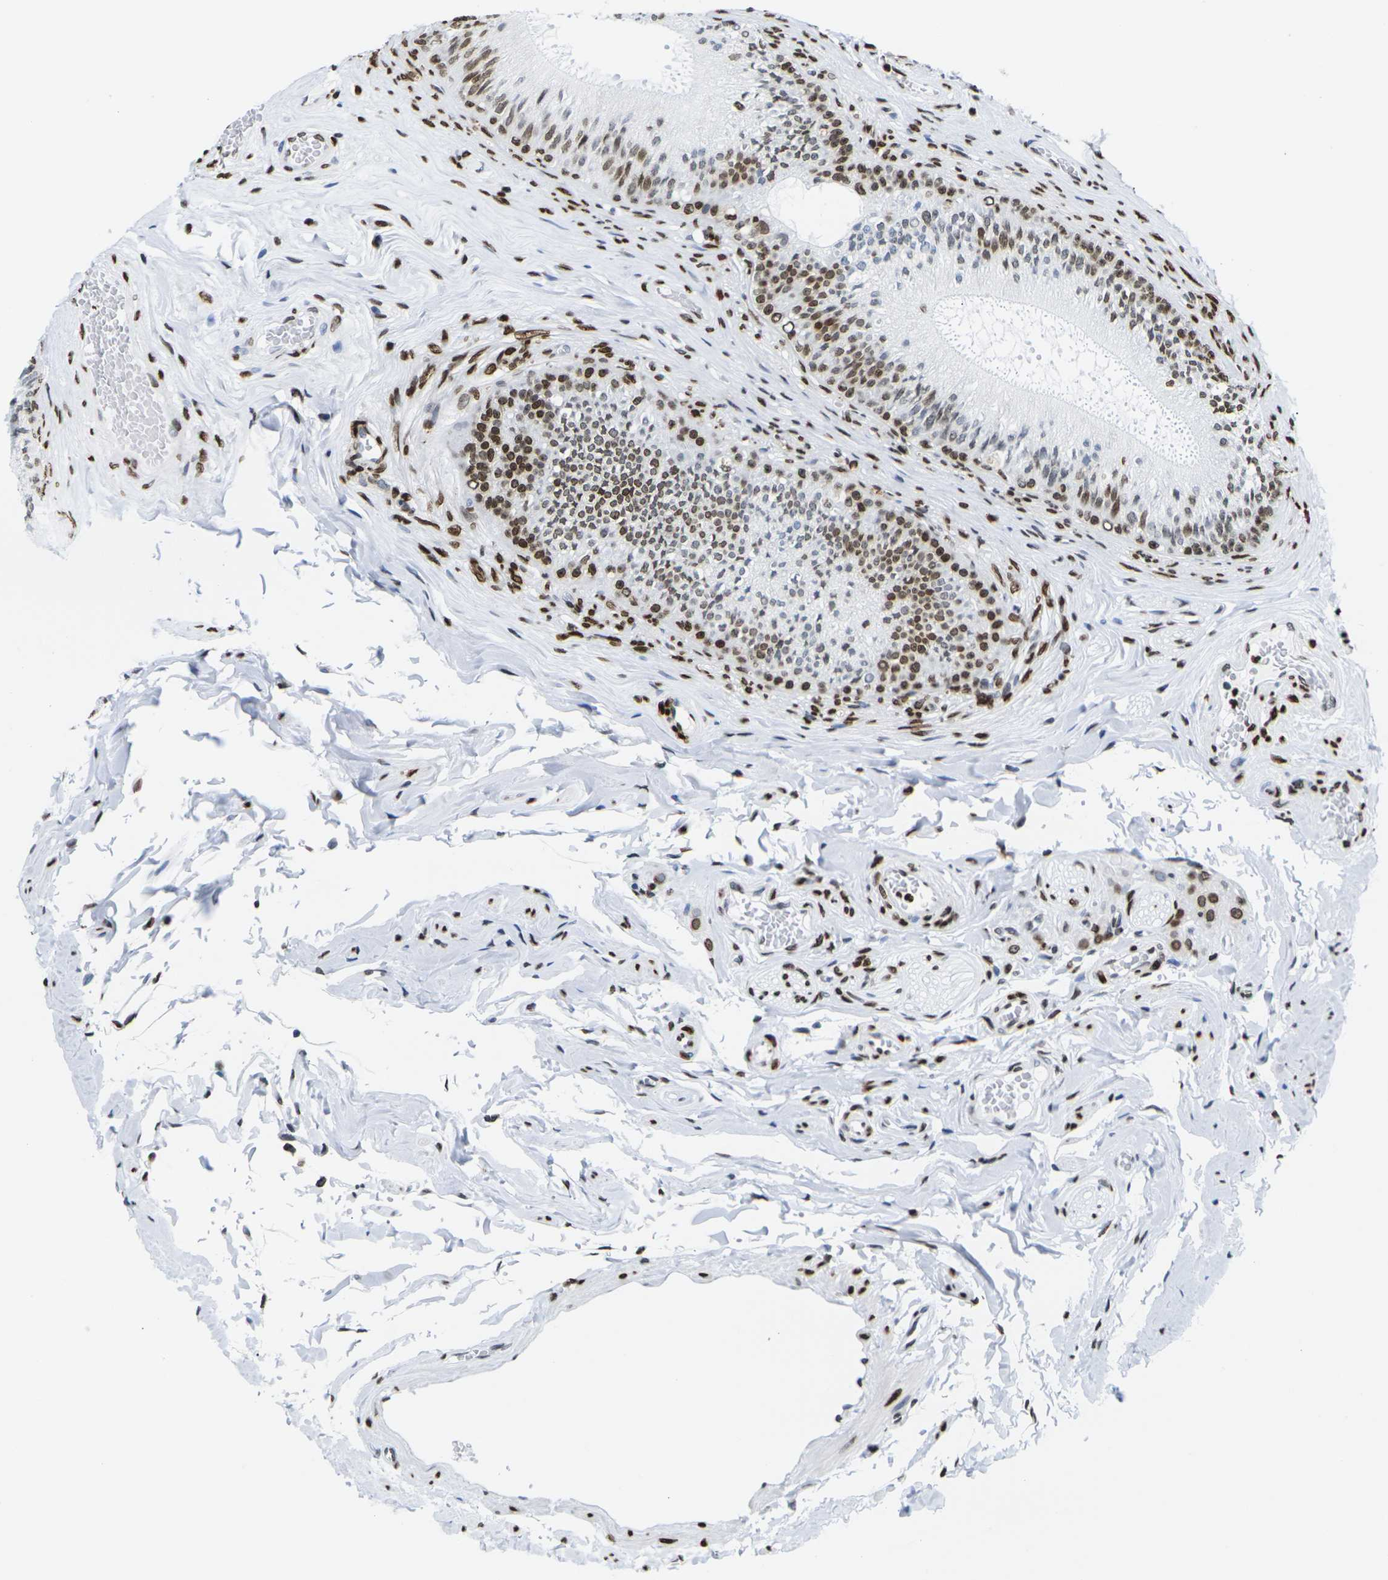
{"staining": {"intensity": "strong", "quantity": "25%-75%", "location": "nuclear"}, "tissue": "epididymis", "cell_type": "Glandular cells", "image_type": "normal", "snomed": [{"axis": "morphology", "description": "Normal tissue, NOS"}, {"axis": "topography", "description": "Testis"}, {"axis": "topography", "description": "Epididymis"}], "caption": "A high amount of strong nuclear staining is identified in approximately 25%-75% of glandular cells in benign epididymis. (DAB IHC with brightfield microscopy, high magnification).", "gene": "H2AC21", "patient": {"sex": "male", "age": 36}}